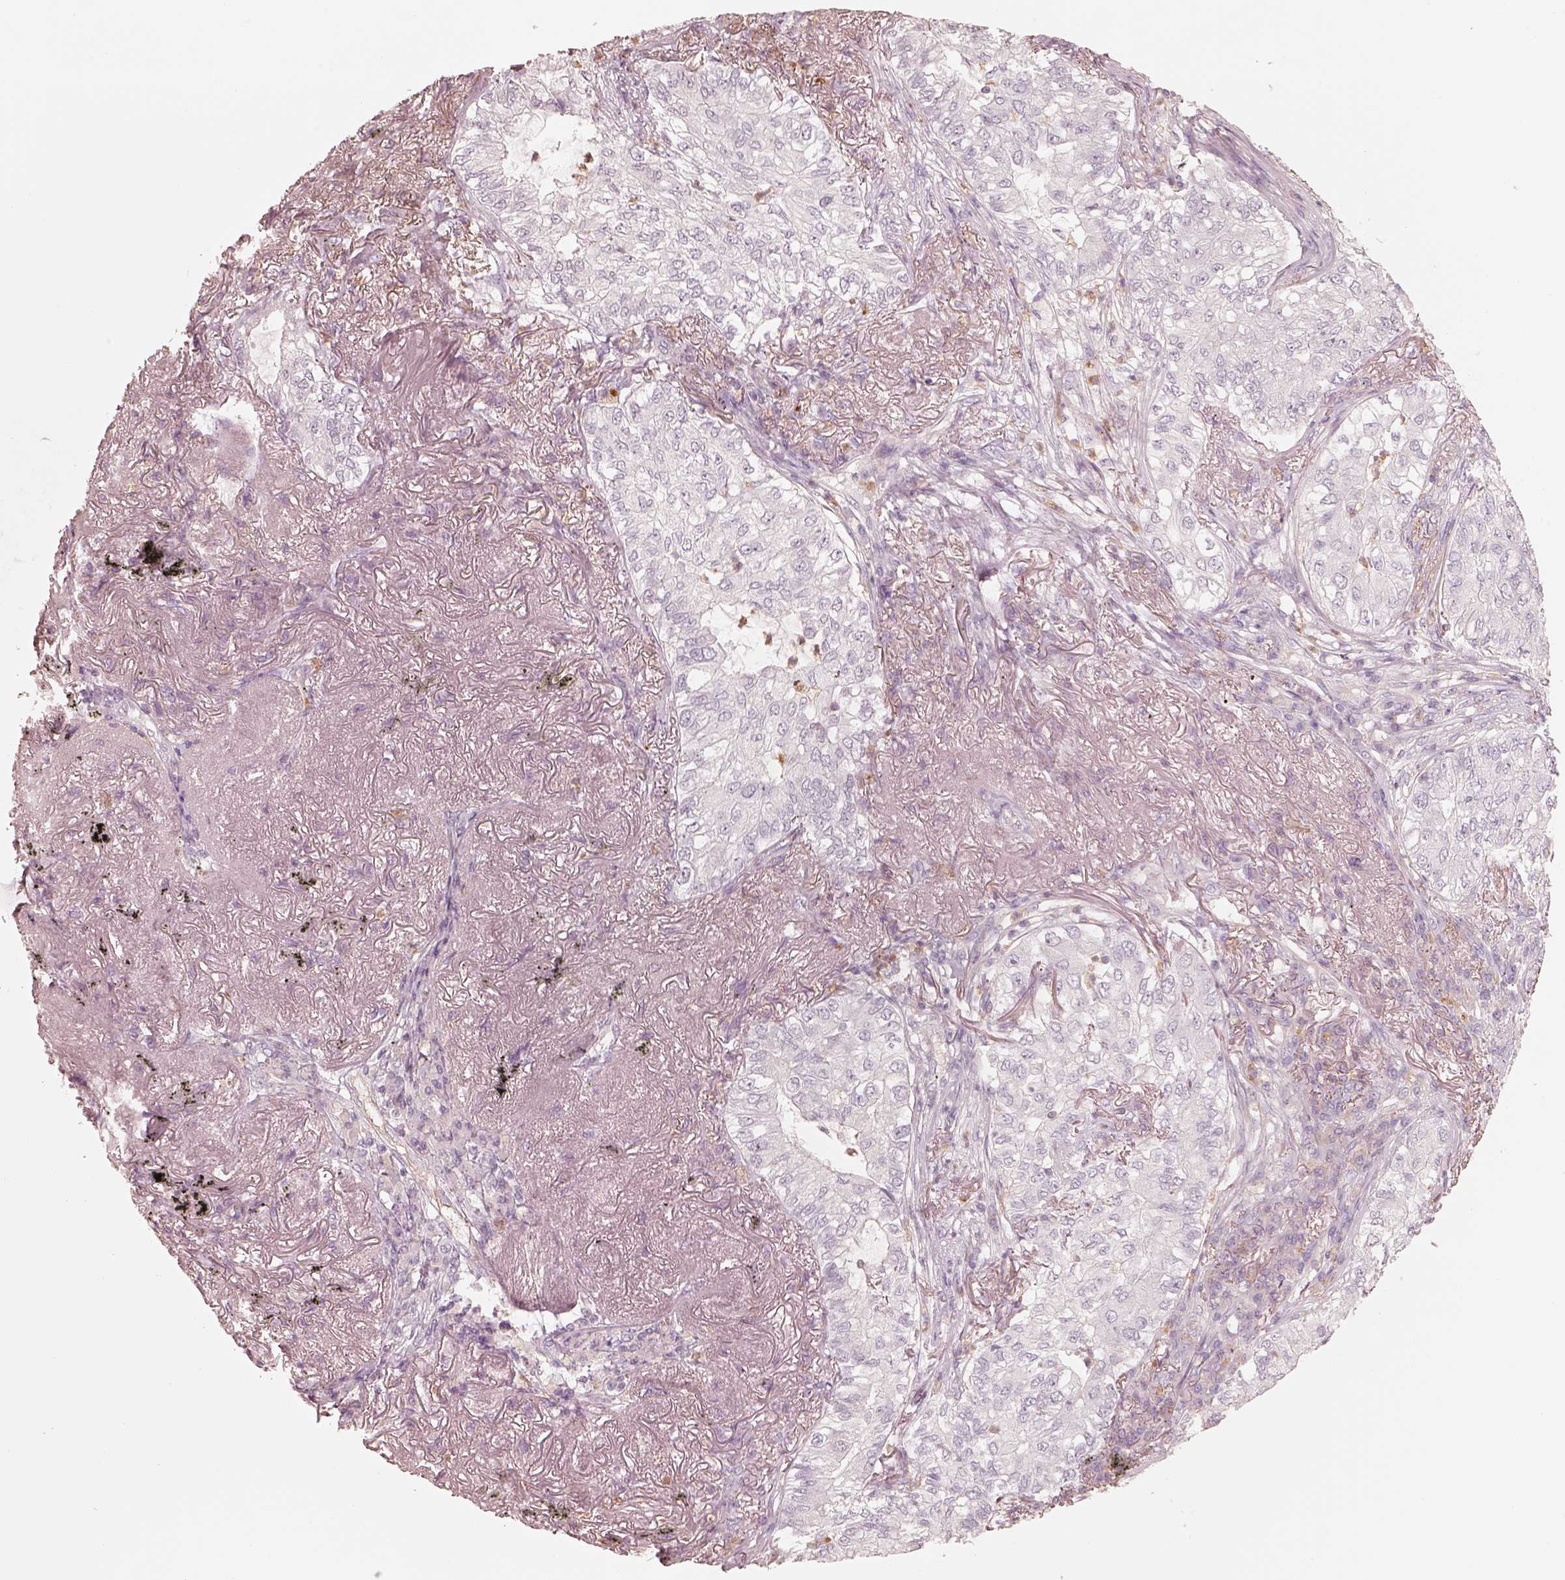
{"staining": {"intensity": "negative", "quantity": "none", "location": "none"}, "tissue": "lung cancer", "cell_type": "Tumor cells", "image_type": "cancer", "snomed": [{"axis": "morphology", "description": "Adenocarcinoma, NOS"}, {"axis": "topography", "description": "Lung"}], "caption": "Immunohistochemistry of human lung adenocarcinoma demonstrates no staining in tumor cells.", "gene": "GPRIN1", "patient": {"sex": "female", "age": 73}}